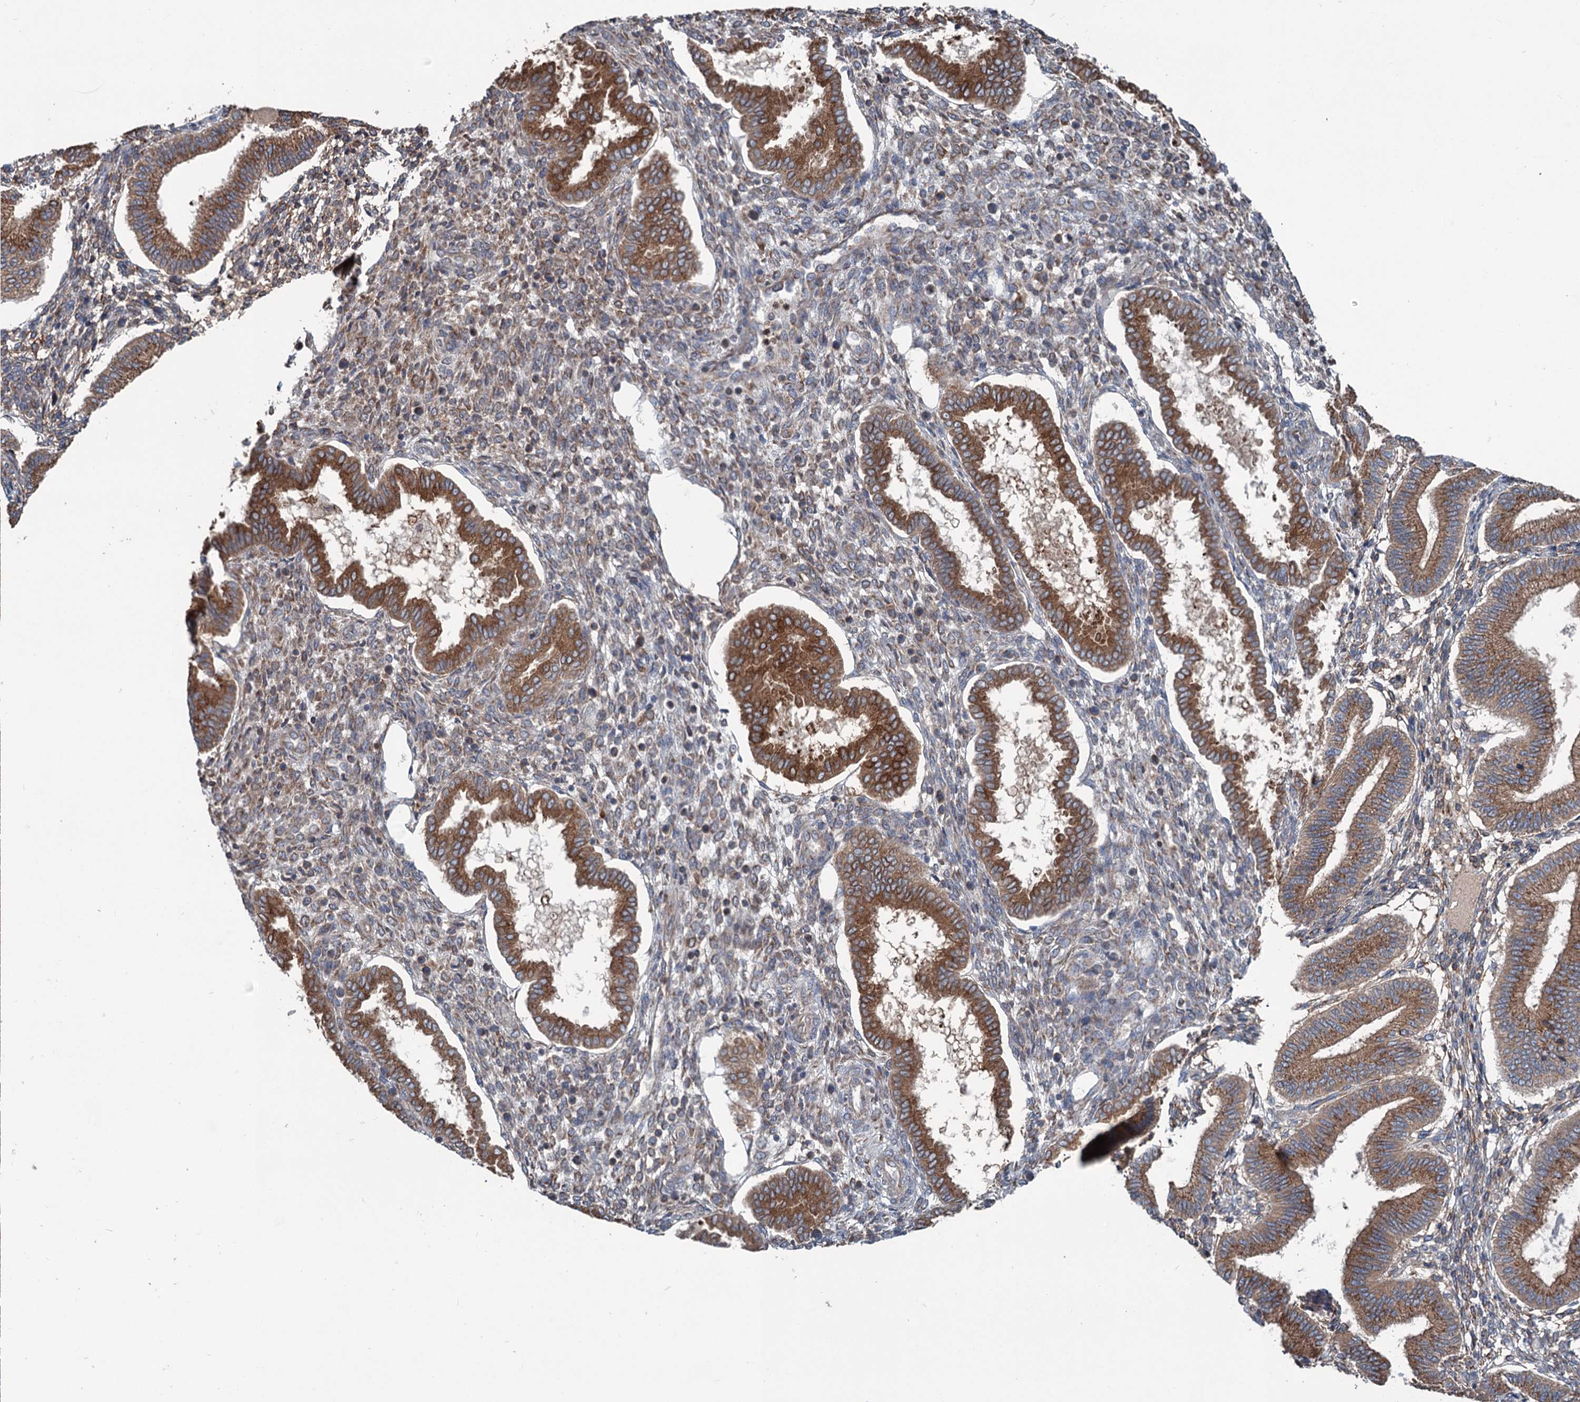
{"staining": {"intensity": "weak", "quantity": "25%-75%", "location": "cytoplasmic/membranous"}, "tissue": "endometrium", "cell_type": "Cells in endometrial stroma", "image_type": "normal", "snomed": [{"axis": "morphology", "description": "Normal tissue, NOS"}, {"axis": "topography", "description": "Endometrium"}], "caption": "Immunohistochemistry histopathology image of unremarkable human endometrium stained for a protein (brown), which demonstrates low levels of weak cytoplasmic/membranous expression in approximately 25%-75% of cells in endometrial stroma.", "gene": "CALCOCO1", "patient": {"sex": "female", "age": 24}}